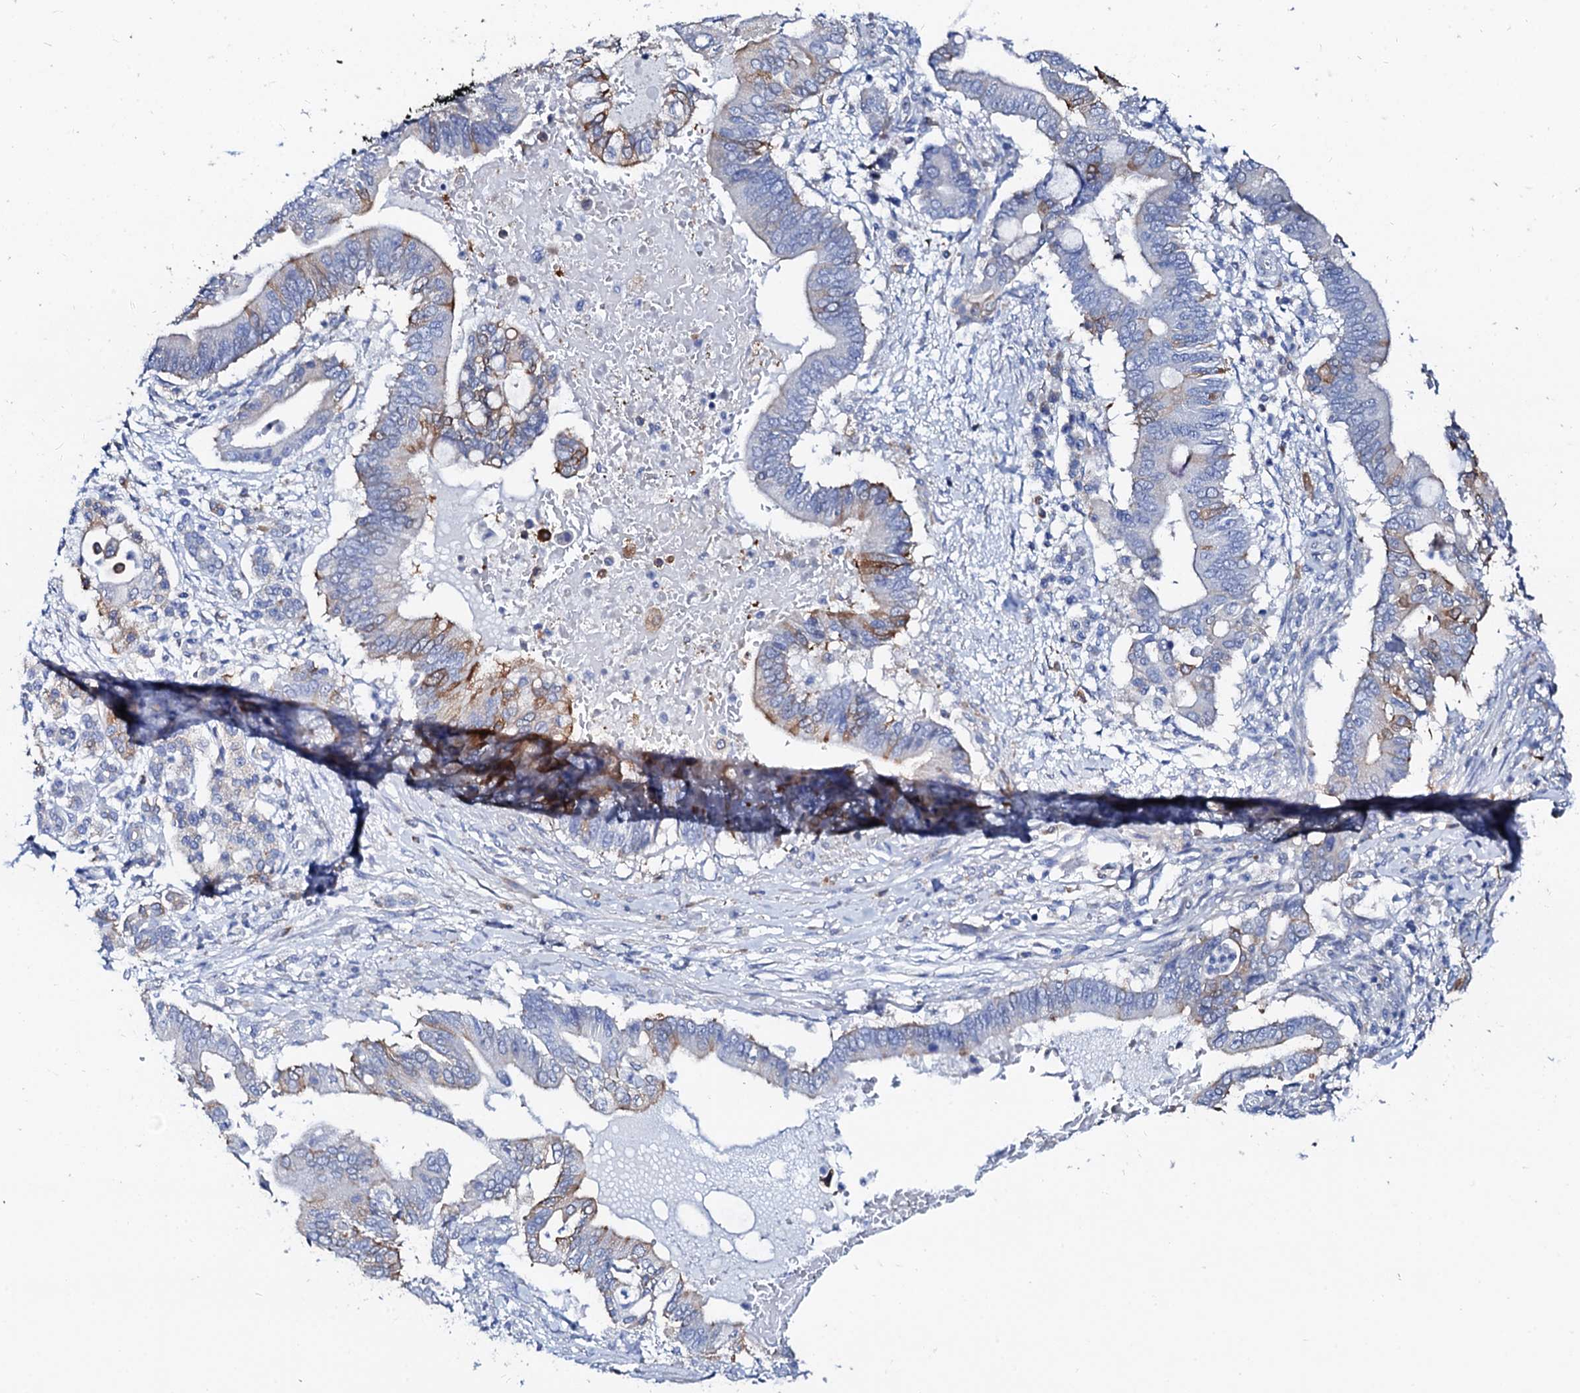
{"staining": {"intensity": "weak", "quantity": "<25%", "location": "cytoplasmic/membranous"}, "tissue": "pancreatic cancer", "cell_type": "Tumor cells", "image_type": "cancer", "snomed": [{"axis": "morphology", "description": "Adenocarcinoma, NOS"}, {"axis": "topography", "description": "Pancreas"}], "caption": "Tumor cells show no significant staining in pancreatic cancer. (Brightfield microscopy of DAB IHC at high magnification).", "gene": "GLB1L3", "patient": {"sex": "male", "age": 68}}